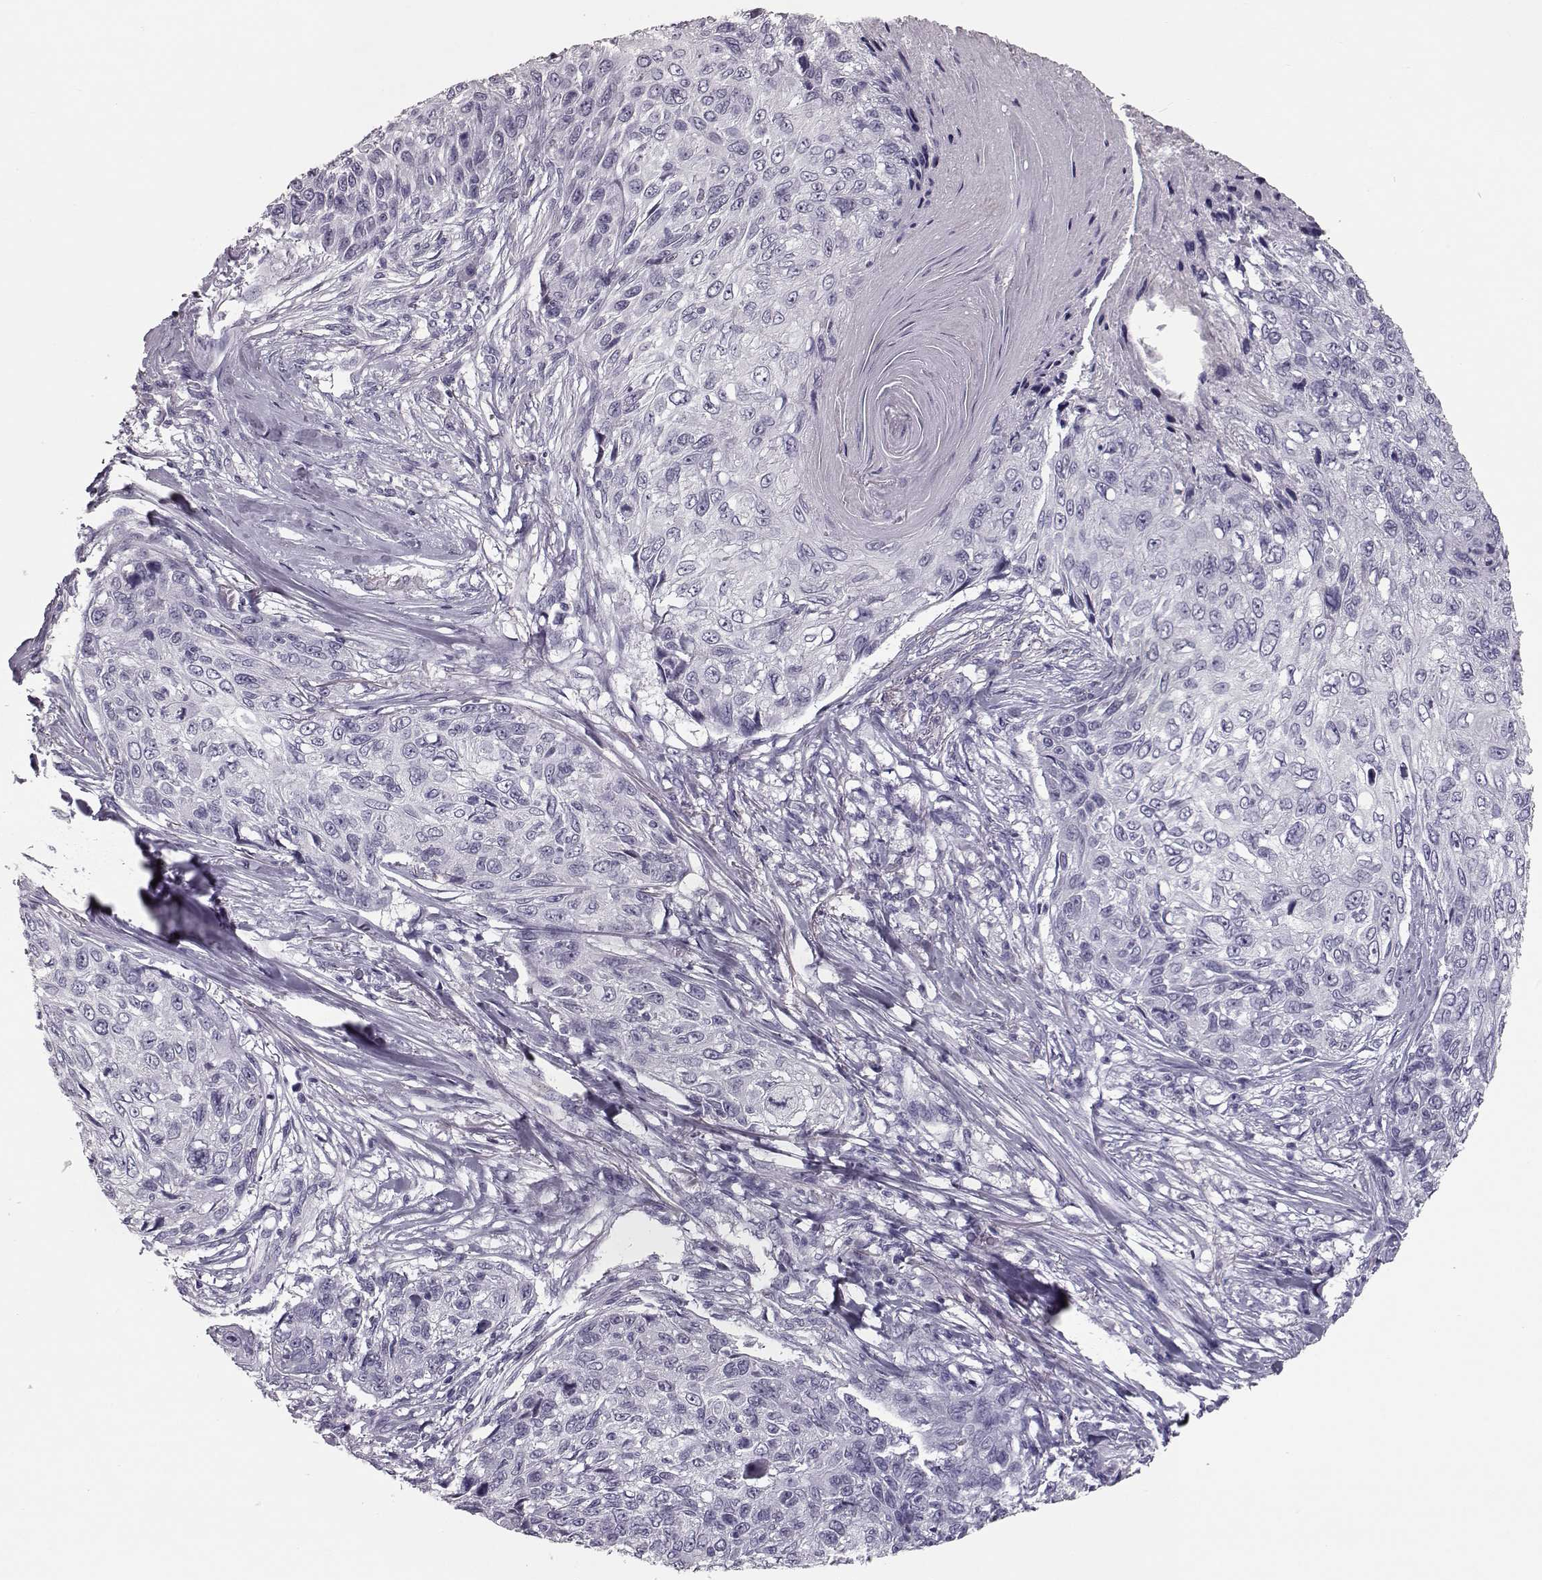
{"staining": {"intensity": "negative", "quantity": "none", "location": "none"}, "tissue": "skin cancer", "cell_type": "Tumor cells", "image_type": "cancer", "snomed": [{"axis": "morphology", "description": "Squamous cell carcinoma, NOS"}, {"axis": "topography", "description": "Skin"}], "caption": "The immunohistochemistry (IHC) micrograph has no significant expression in tumor cells of skin cancer (squamous cell carcinoma) tissue.", "gene": "CCL19", "patient": {"sex": "male", "age": 92}}